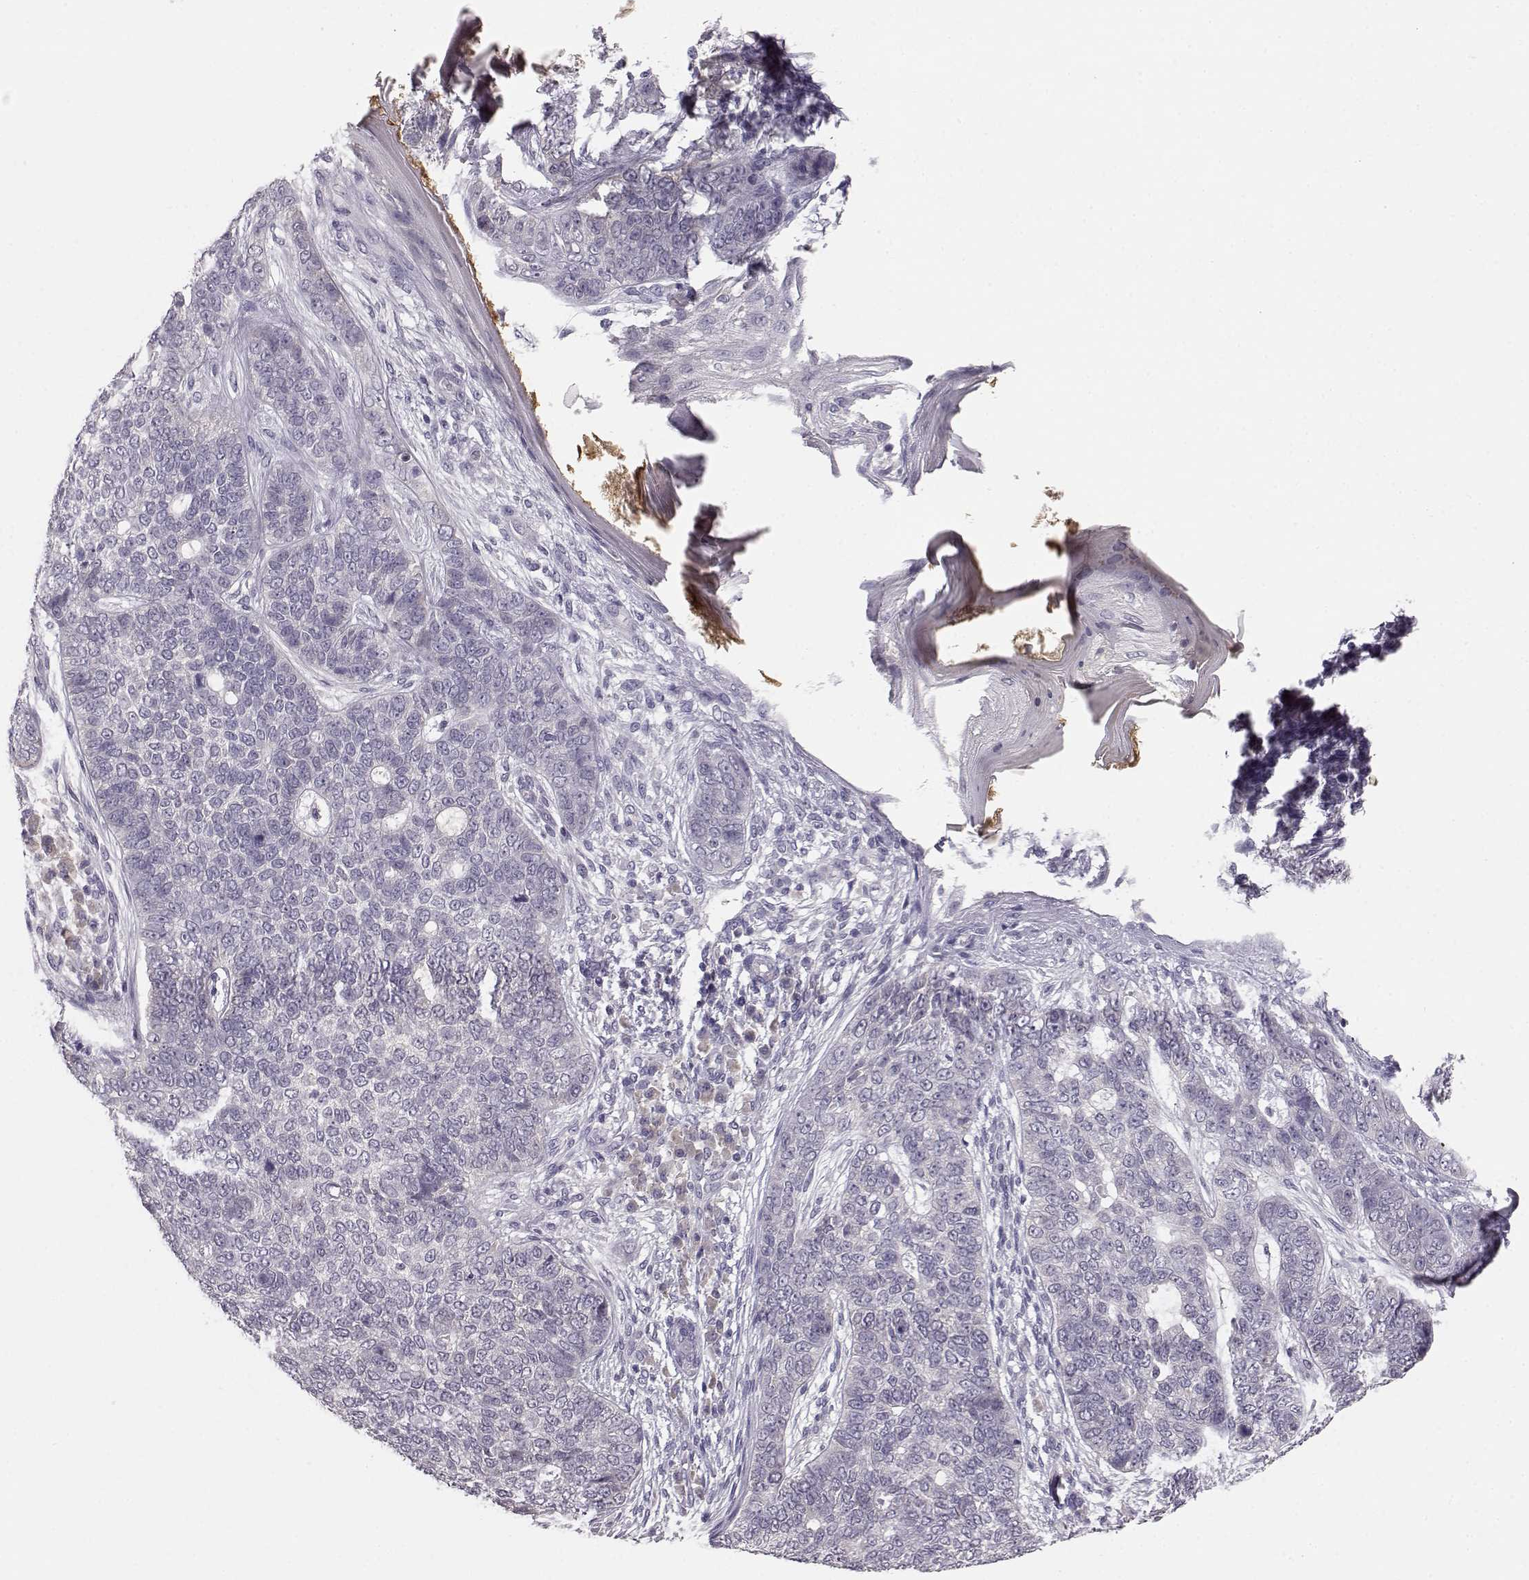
{"staining": {"intensity": "negative", "quantity": "none", "location": "none"}, "tissue": "skin cancer", "cell_type": "Tumor cells", "image_type": "cancer", "snomed": [{"axis": "morphology", "description": "Basal cell carcinoma"}, {"axis": "topography", "description": "Skin"}], "caption": "IHC image of skin cancer stained for a protein (brown), which exhibits no expression in tumor cells.", "gene": "BFSP2", "patient": {"sex": "female", "age": 69}}